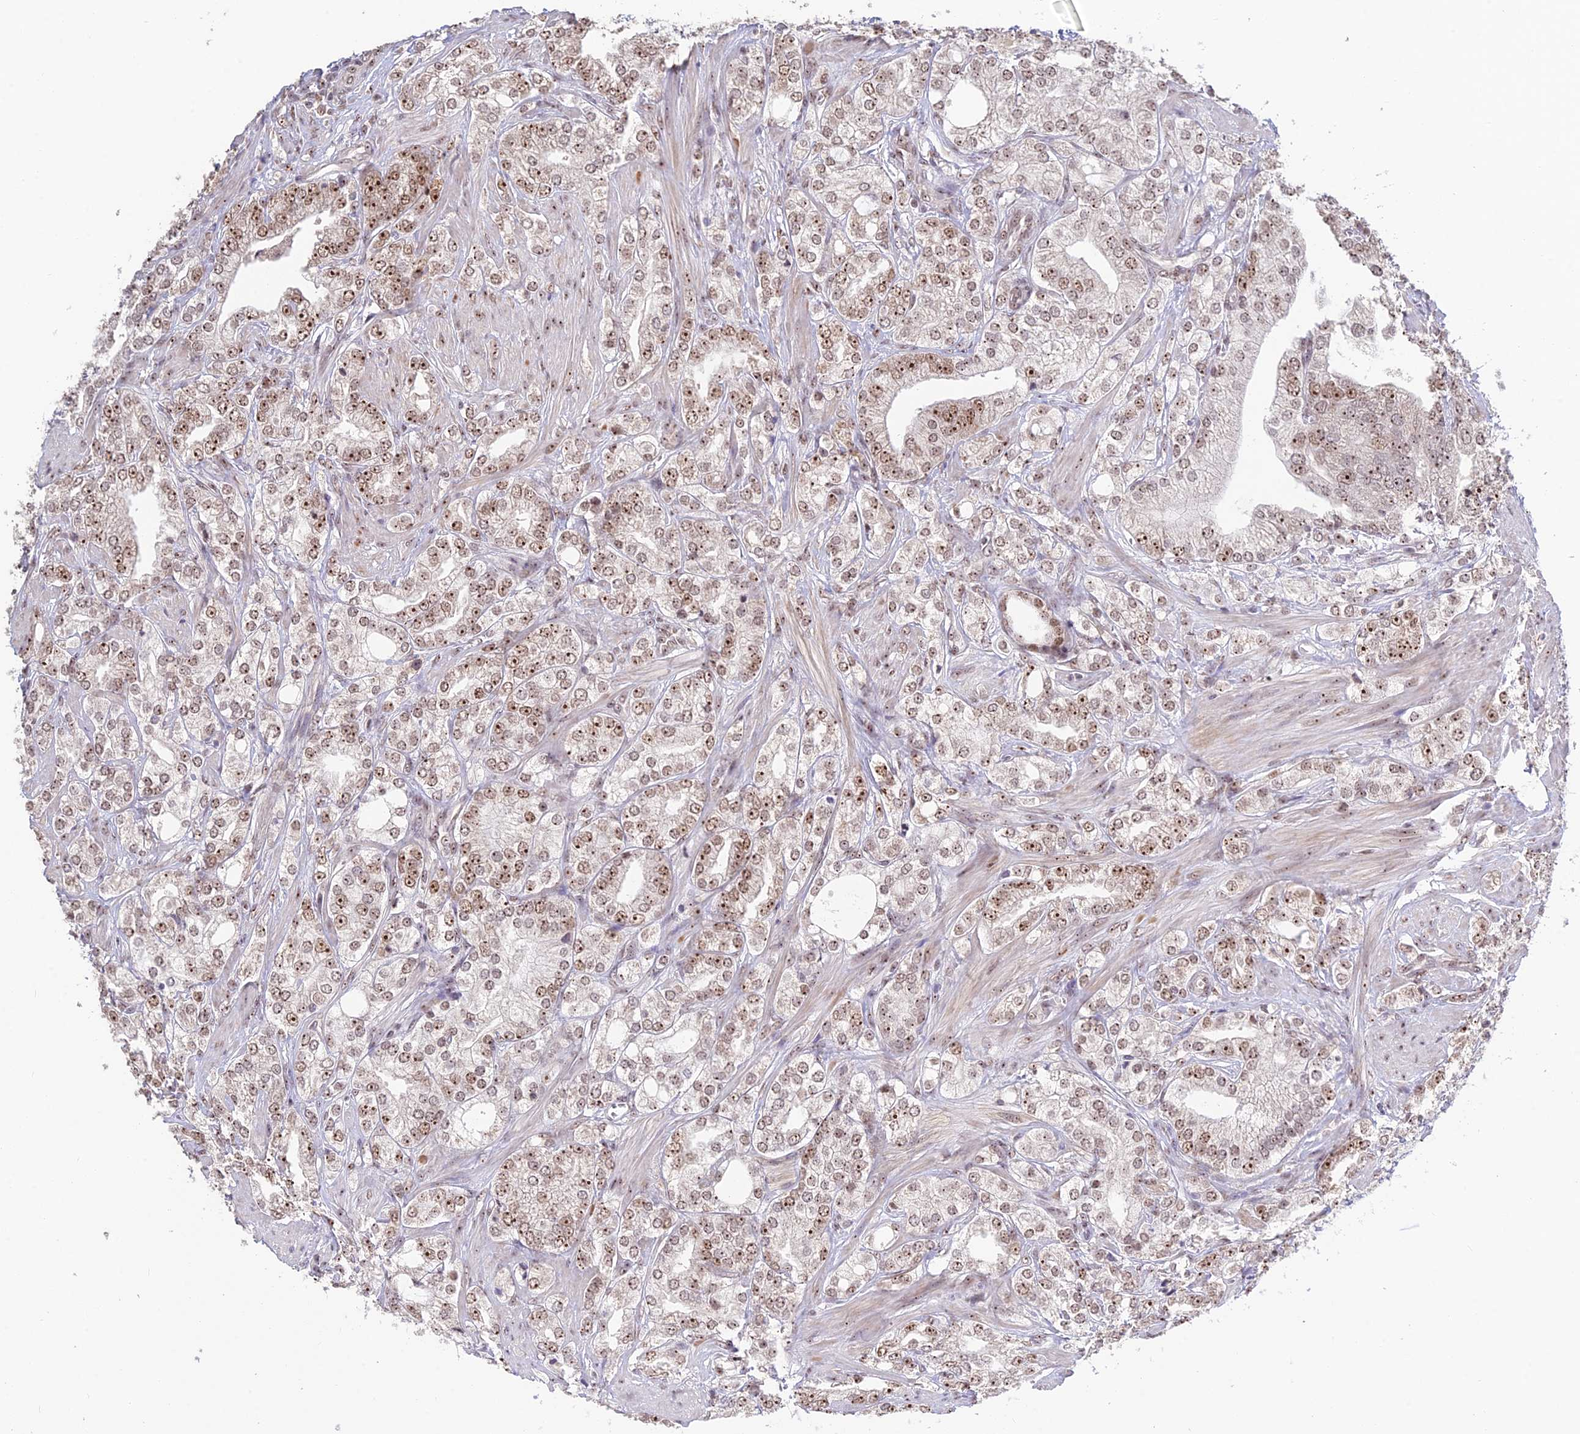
{"staining": {"intensity": "moderate", "quantity": ">75%", "location": "nuclear"}, "tissue": "prostate cancer", "cell_type": "Tumor cells", "image_type": "cancer", "snomed": [{"axis": "morphology", "description": "Adenocarcinoma, High grade"}, {"axis": "topography", "description": "Prostate"}], "caption": "Protein staining of prostate high-grade adenocarcinoma tissue demonstrates moderate nuclear staining in about >75% of tumor cells.", "gene": "POLR1G", "patient": {"sex": "male", "age": 50}}